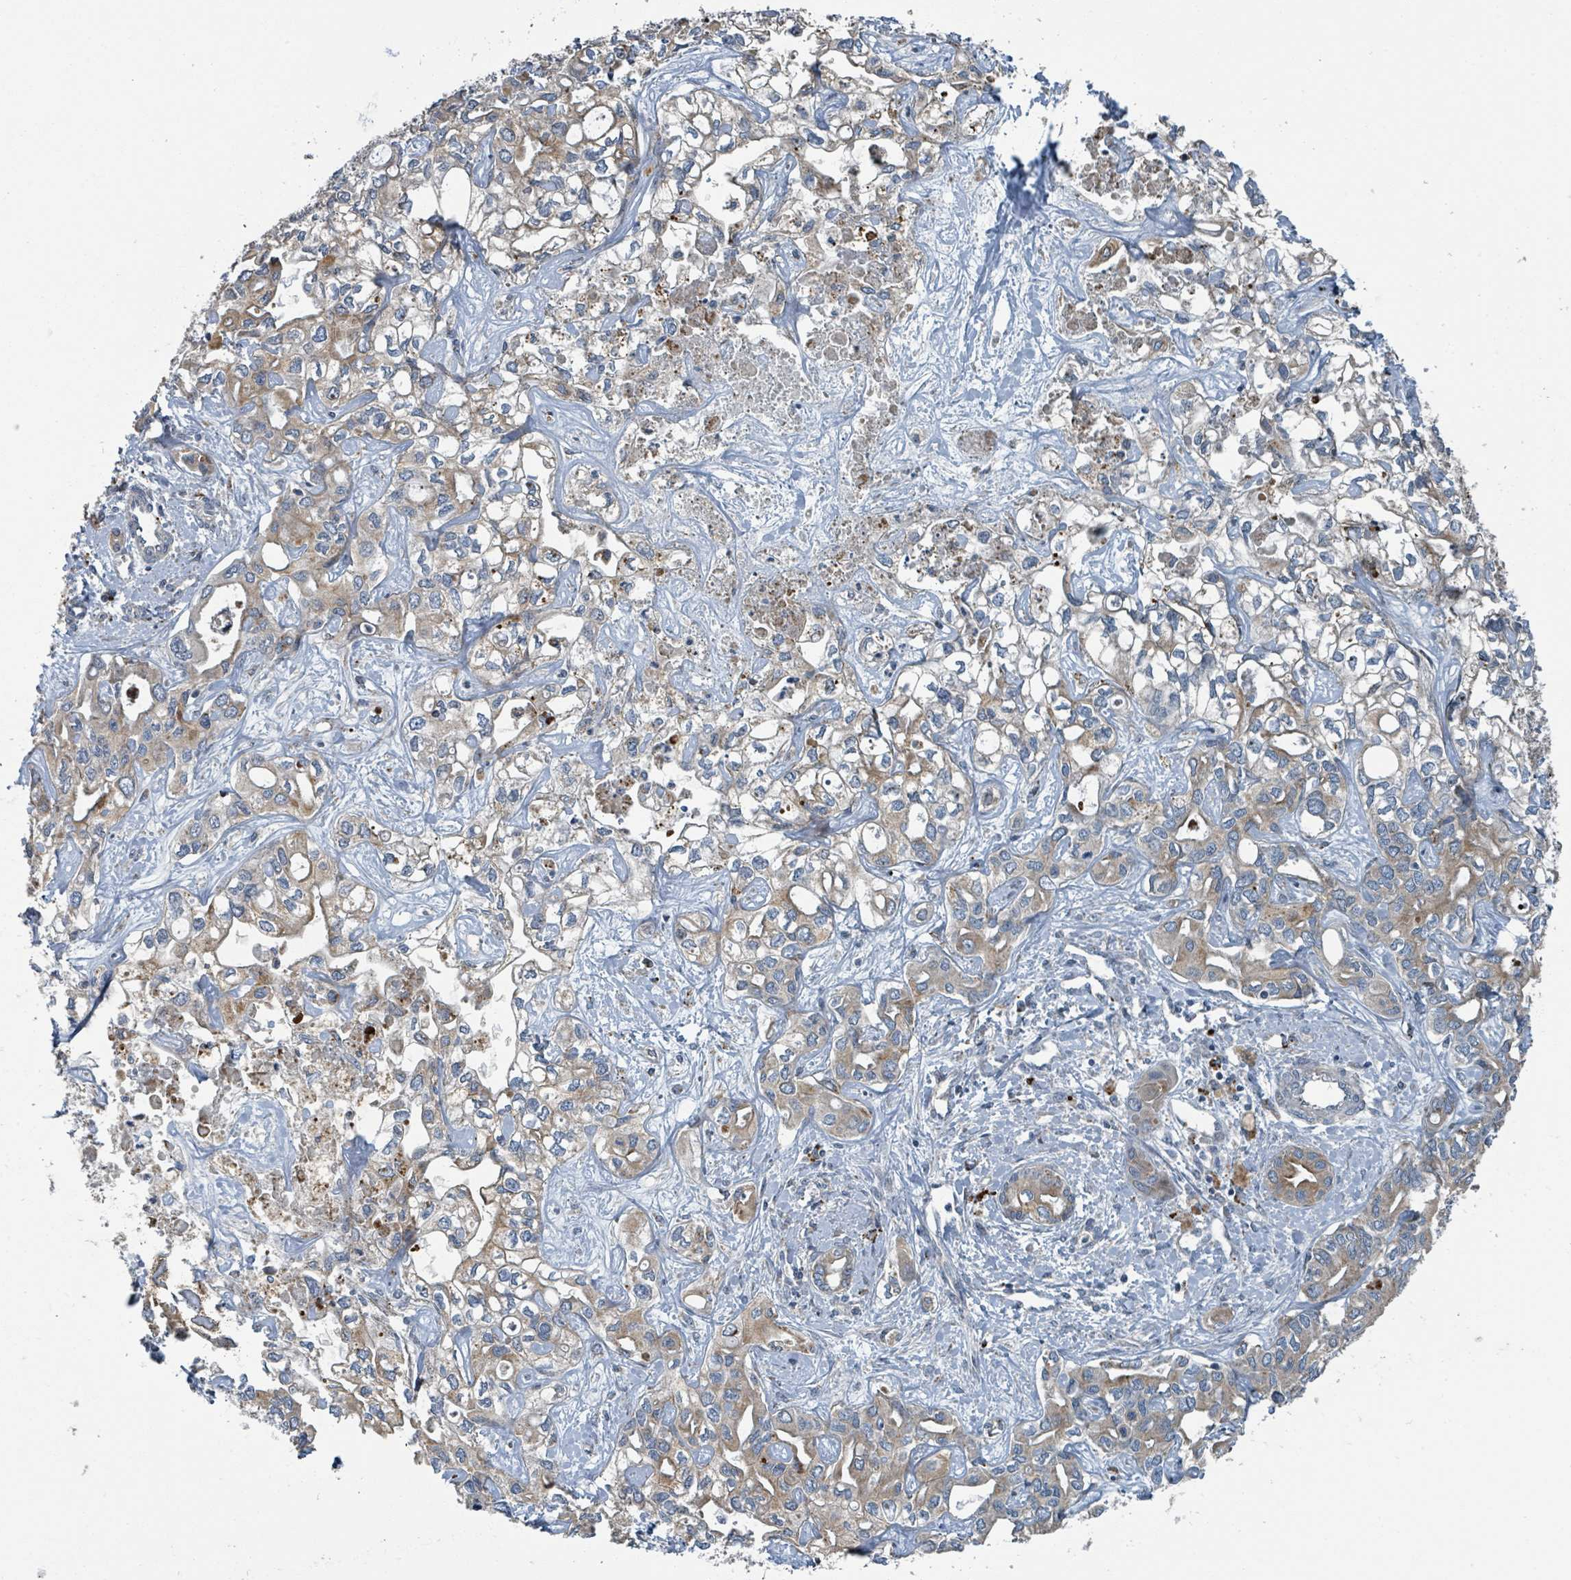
{"staining": {"intensity": "moderate", "quantity": "25%-75%", "location": "cytoplasmic/membranous"}, "tissue": "liver cancer", "cell_type": "Tumor cells", "image_type": "cancer", "snomed": [{"axis": "morphology", "description": "Cholangiocarcinoma"}, {"axis": "topography", "description": "Liver"}], "caption": "Cholangiocarcinoma (liver) tissue shows moderate cytoplasmic/membranous expression in about 25%-75% of tumor cells The staining was performed using DAB (3,3'-diaminobenzidine) to visualize the protein expression in brown, while the nuclei were stained in blue with hematoxylin (Magnification: 20x).", "gene": "DIPK2A", "patient": {"sex": "female", "age": 64}}